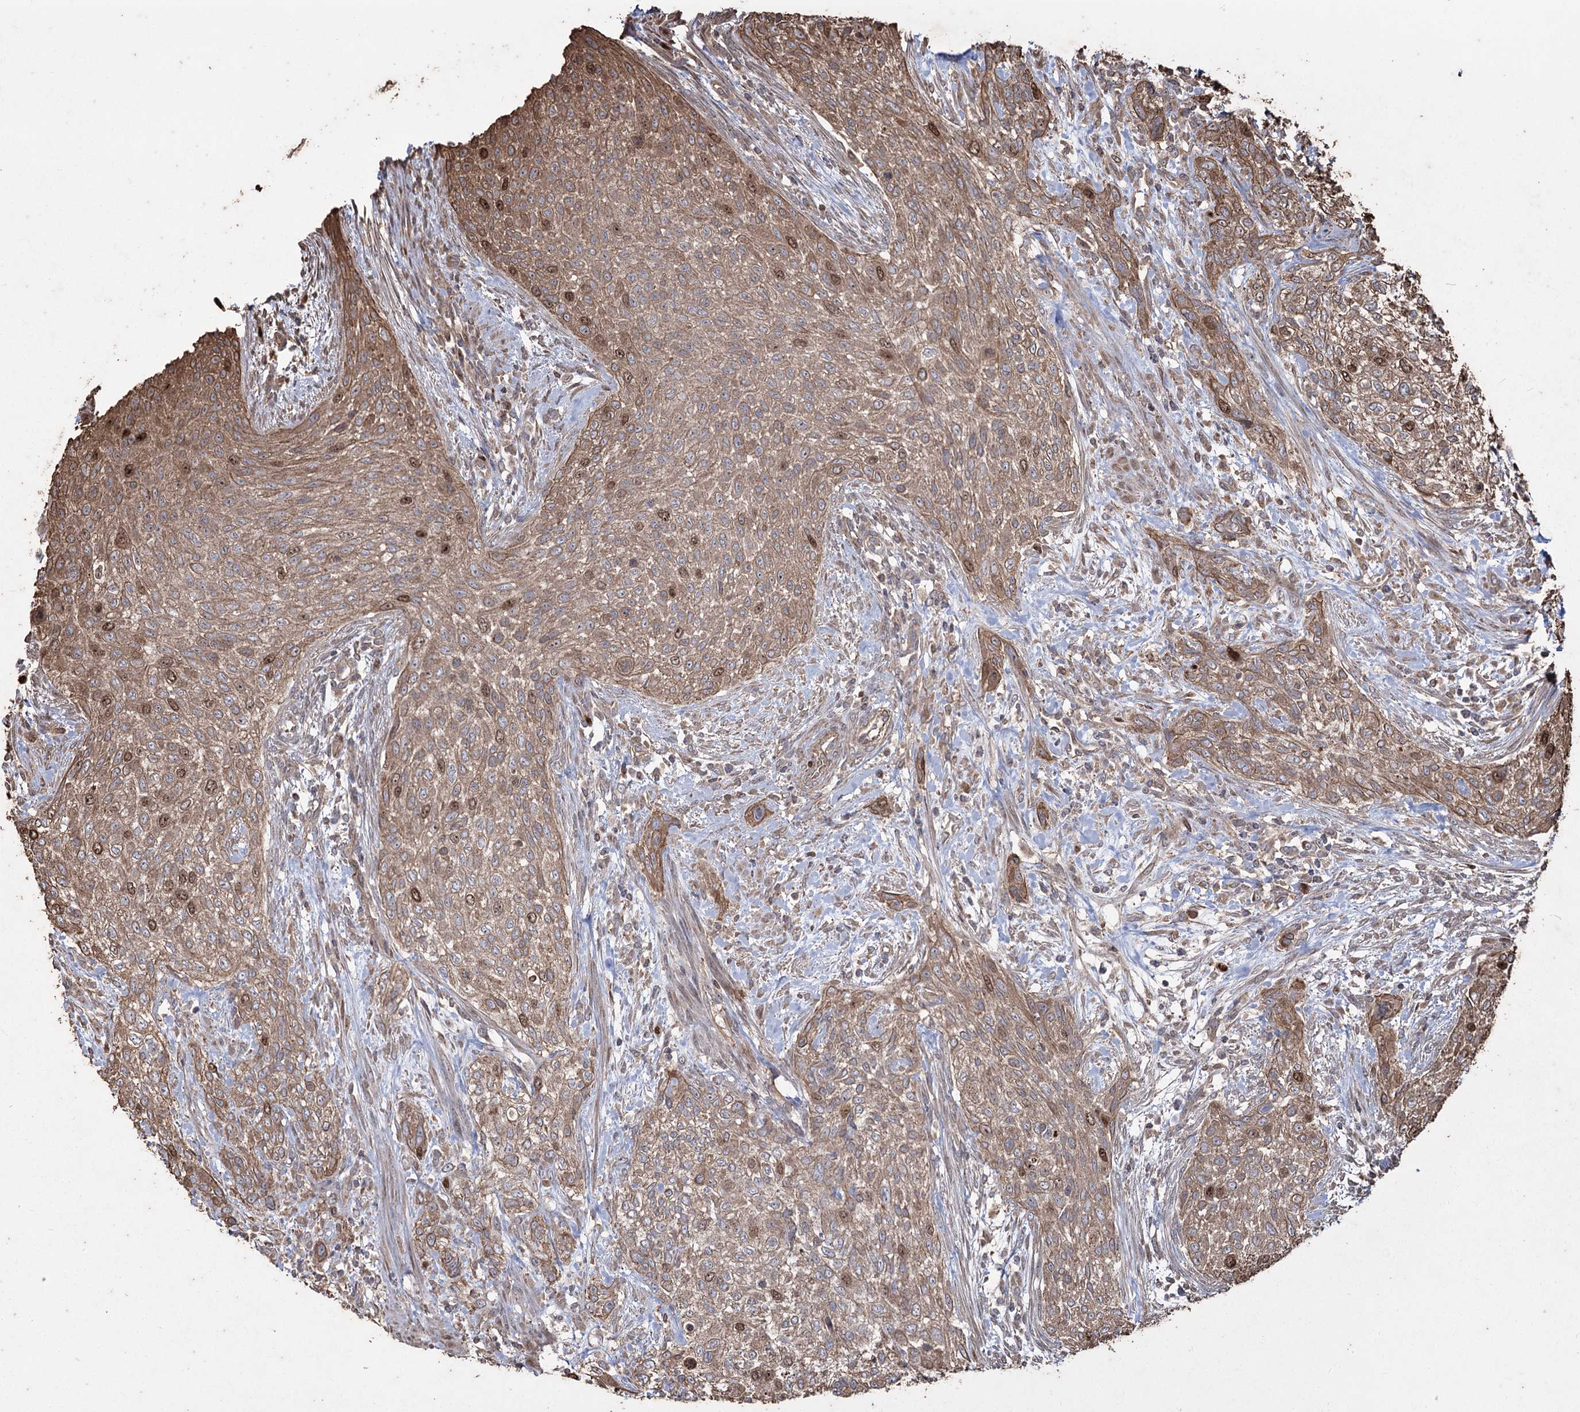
{"staining": {"intensity": "moderate", "quantity": ">75%", "location": "cytoplasmic/membranous,nuclear"}, "tissue": "urothelial cancer", "cell_type": "Tumor cells", "image_type": "cancer", "snomed": [{"axis": "morphology", "description": "Normal tissue, NOS"}, {"axis": "morphology", "description": "Urothelial carcinoma, NOS"}, {"axis": "topography", "description": "Urinary bladder"}, {"axis": "topography", "description": "Peripheral nerve tissue"}], "caption": "Transitional cell carcinoma stained with immunohistochemistry (IHC) exhibits moderate cytoplasmic/membranous and nuclear positivity in about >75% of tumor cells.", "gene": "PRC1", "patient": {"sex": "male", "age": 35}}